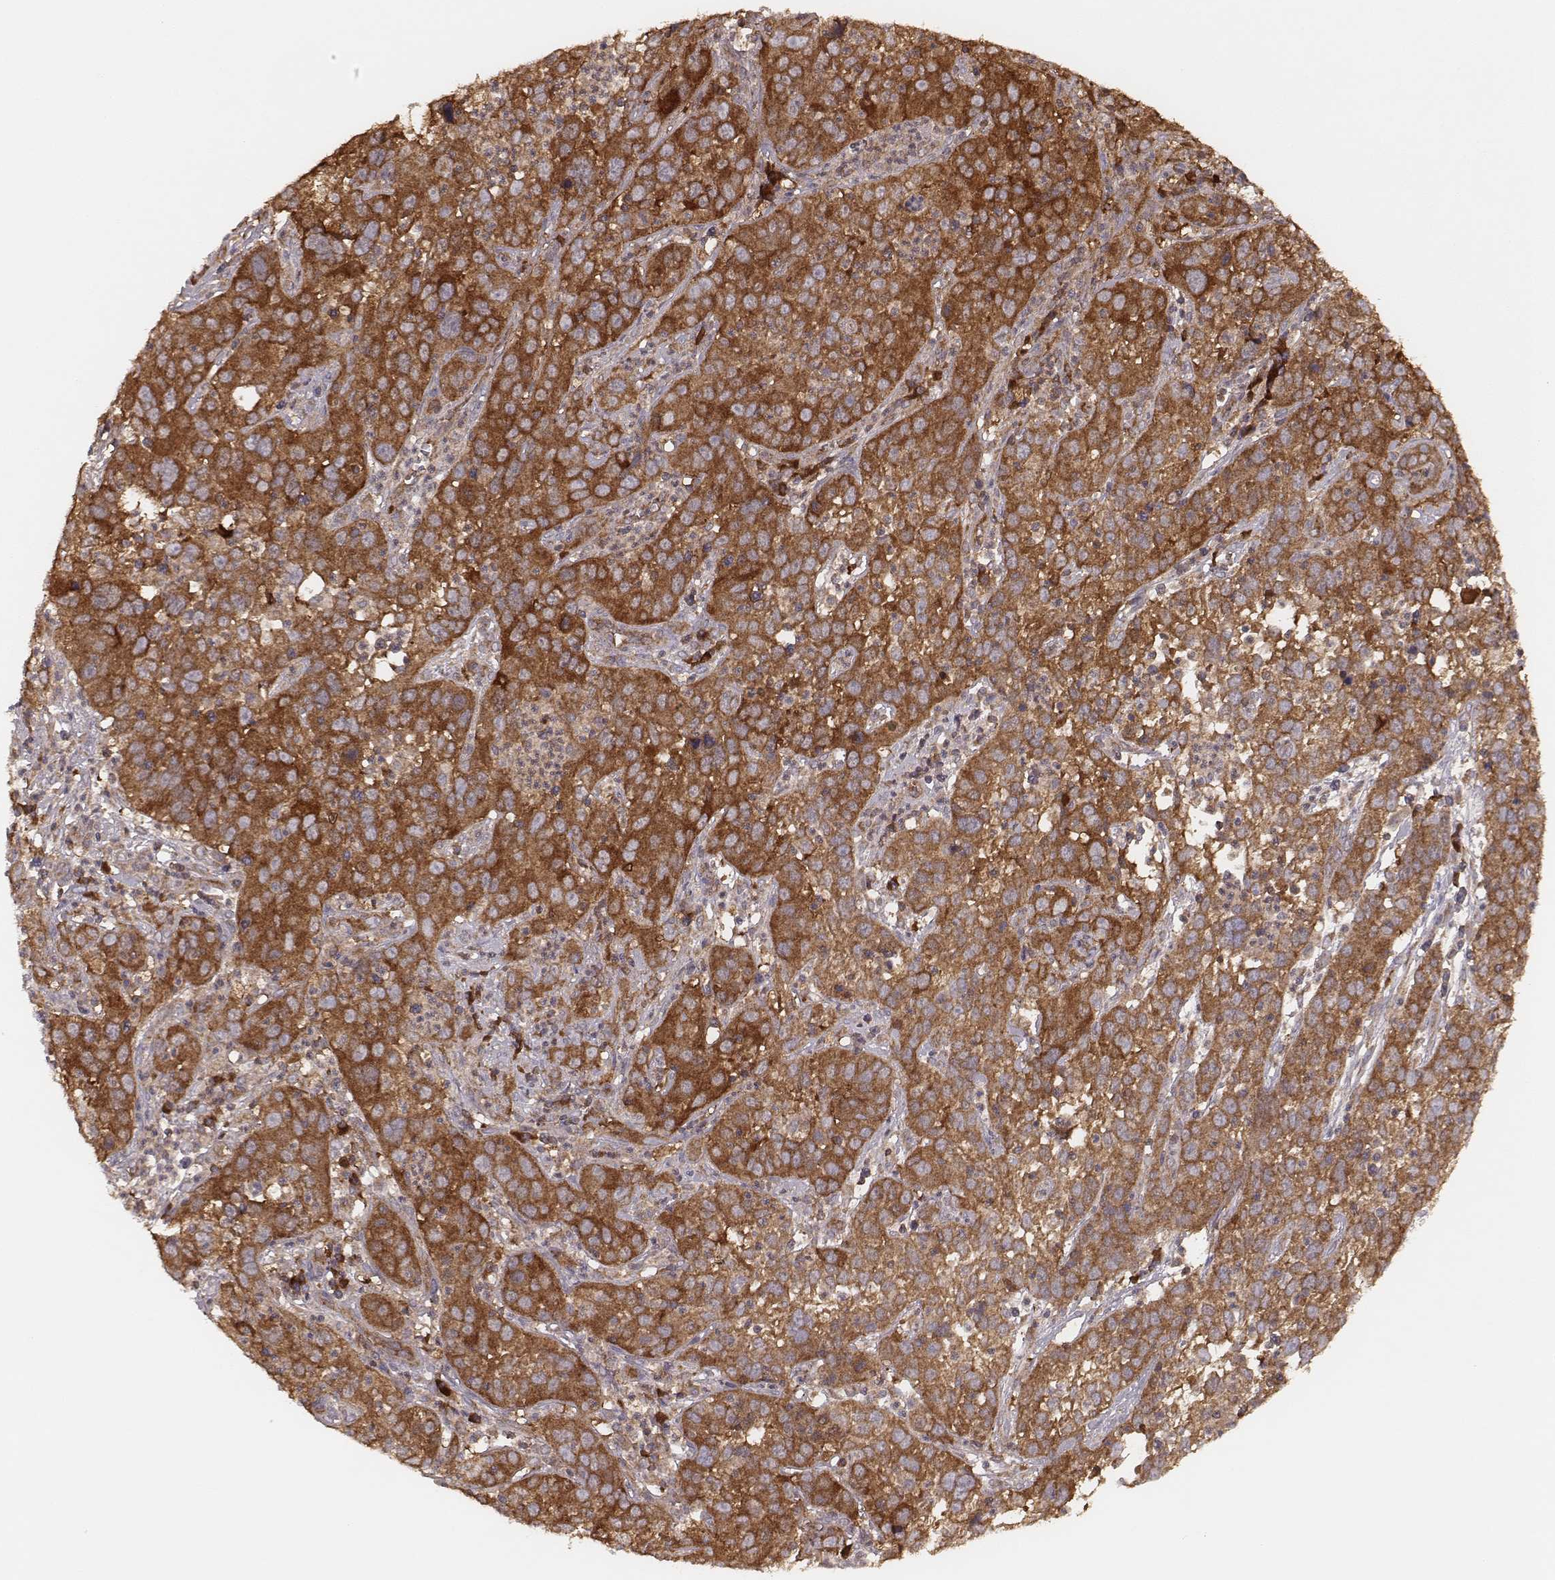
{"staining": {"intensity": "strong", "quantity": ">75%", "location": "cytoplasmic/membranous"}, "tissue": "cervical cancer", "cell_type": "Tumor cells", "image_type": "cancer", "snomed": [{"axis": "morphology", "description": "Squamous cell carcinoma, NOS"}, {"axis": "topography", "description": "Cervix"}], "caption": "DAB (3,3'-diaminobenzidine) immunohistochemical staining of cervical cancer displays strong cytoplasmic/membranous protein positivity in approximately >75% of tumor cells.", "gene": "CARS1", "patient": {"sex": "female", "age": 32}}